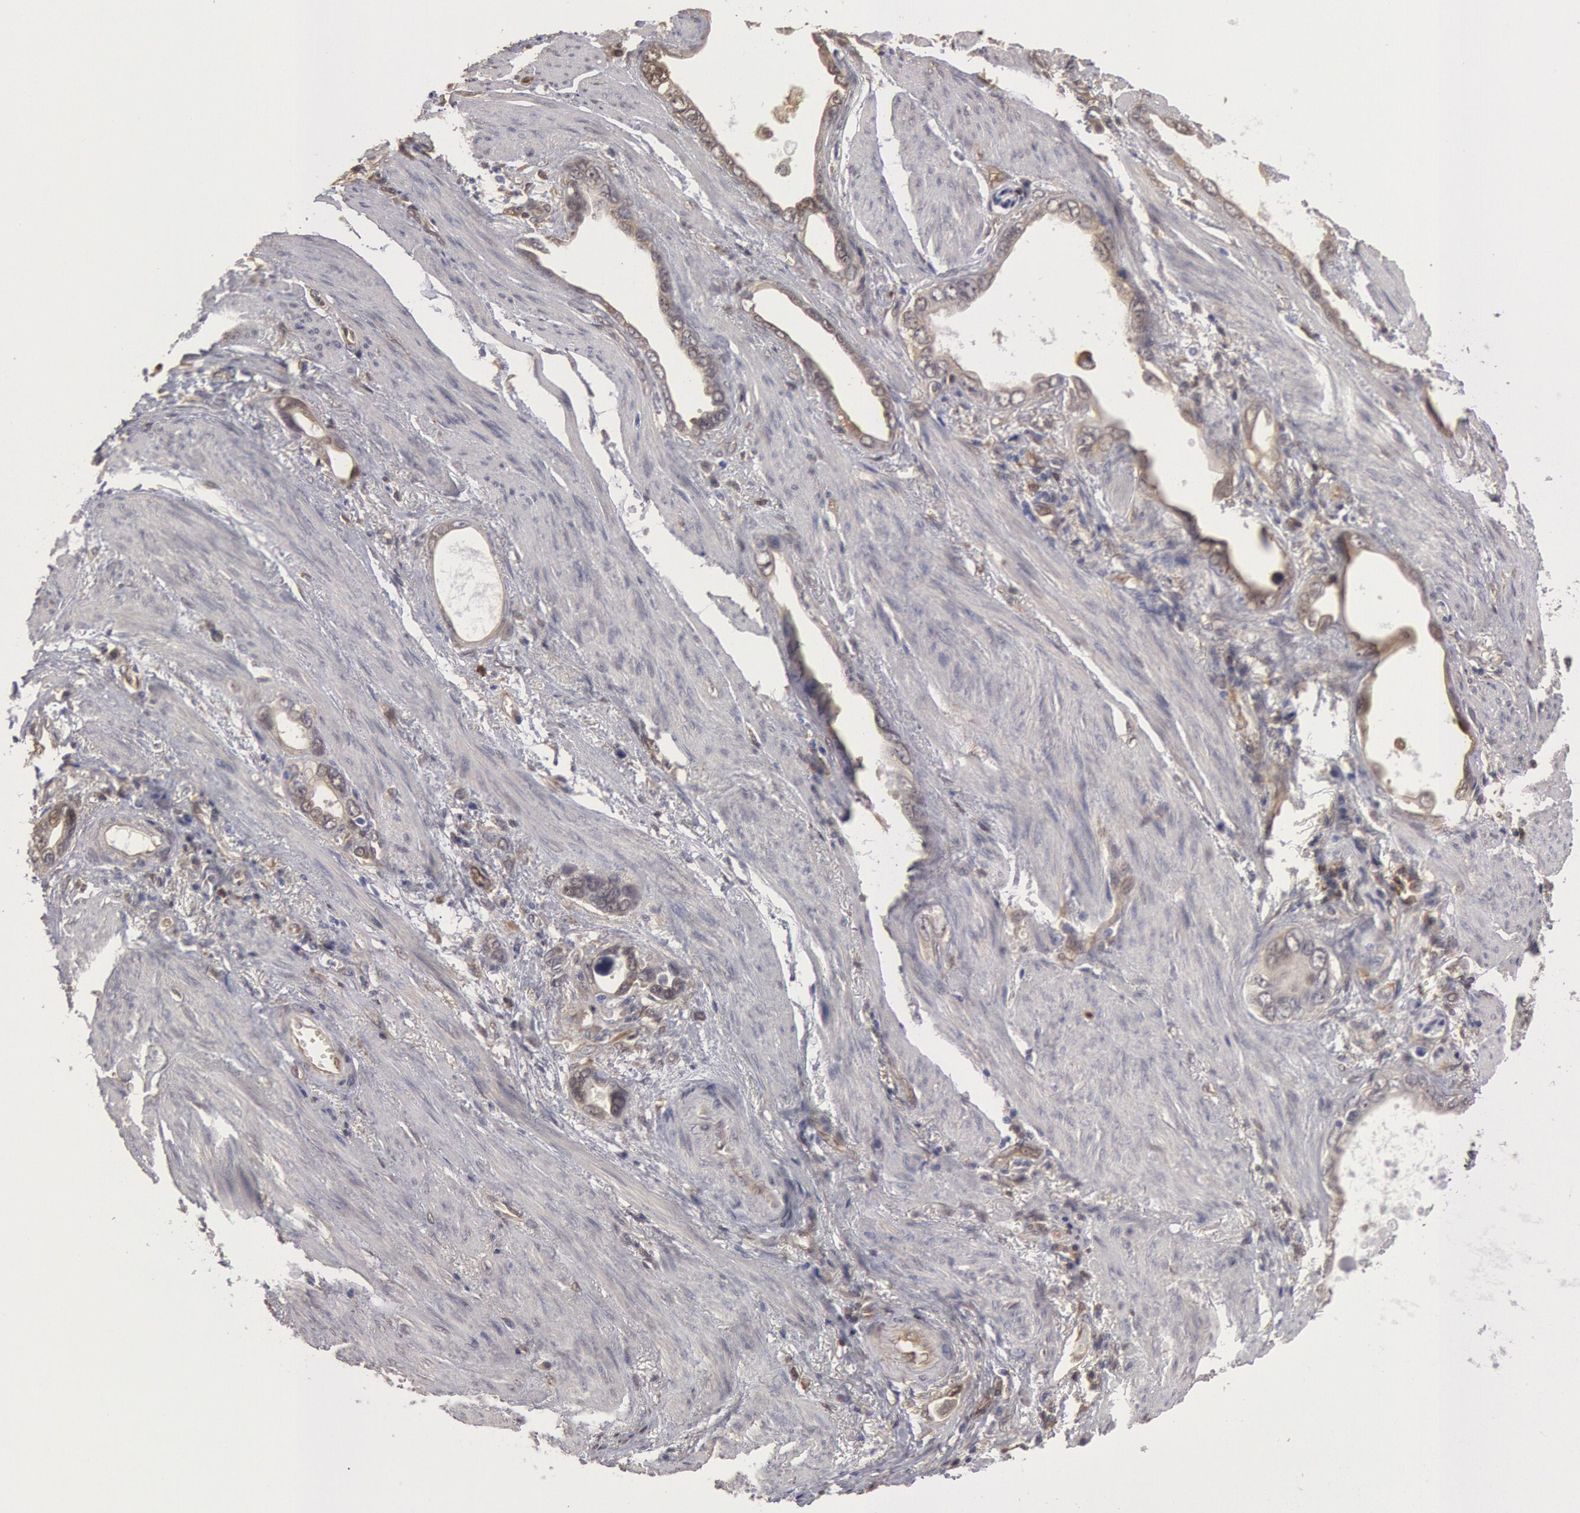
{"staining": {"intensity": "weak", "quantity": "25%-75%", "location": "cytoplasmic/membranous"}, "tissue": "stomach cancer", "cell_type": "Tumor cells", "image_type": "cancer", "snomed": [{"axis": "morphology", "description": "Adenocarcinoma, NOS"}, {"axis": "topography", "description": "Stomach"}], "caption": "The histopathology image reveals immunohistochemical staining of stomach cancer. There is weak cytoplasmic/membranous positivity is seen in approximately 25%-75% of tumor cells.", "gene": "CCDC50", "patient": {"sex": "male", "age": 78}}